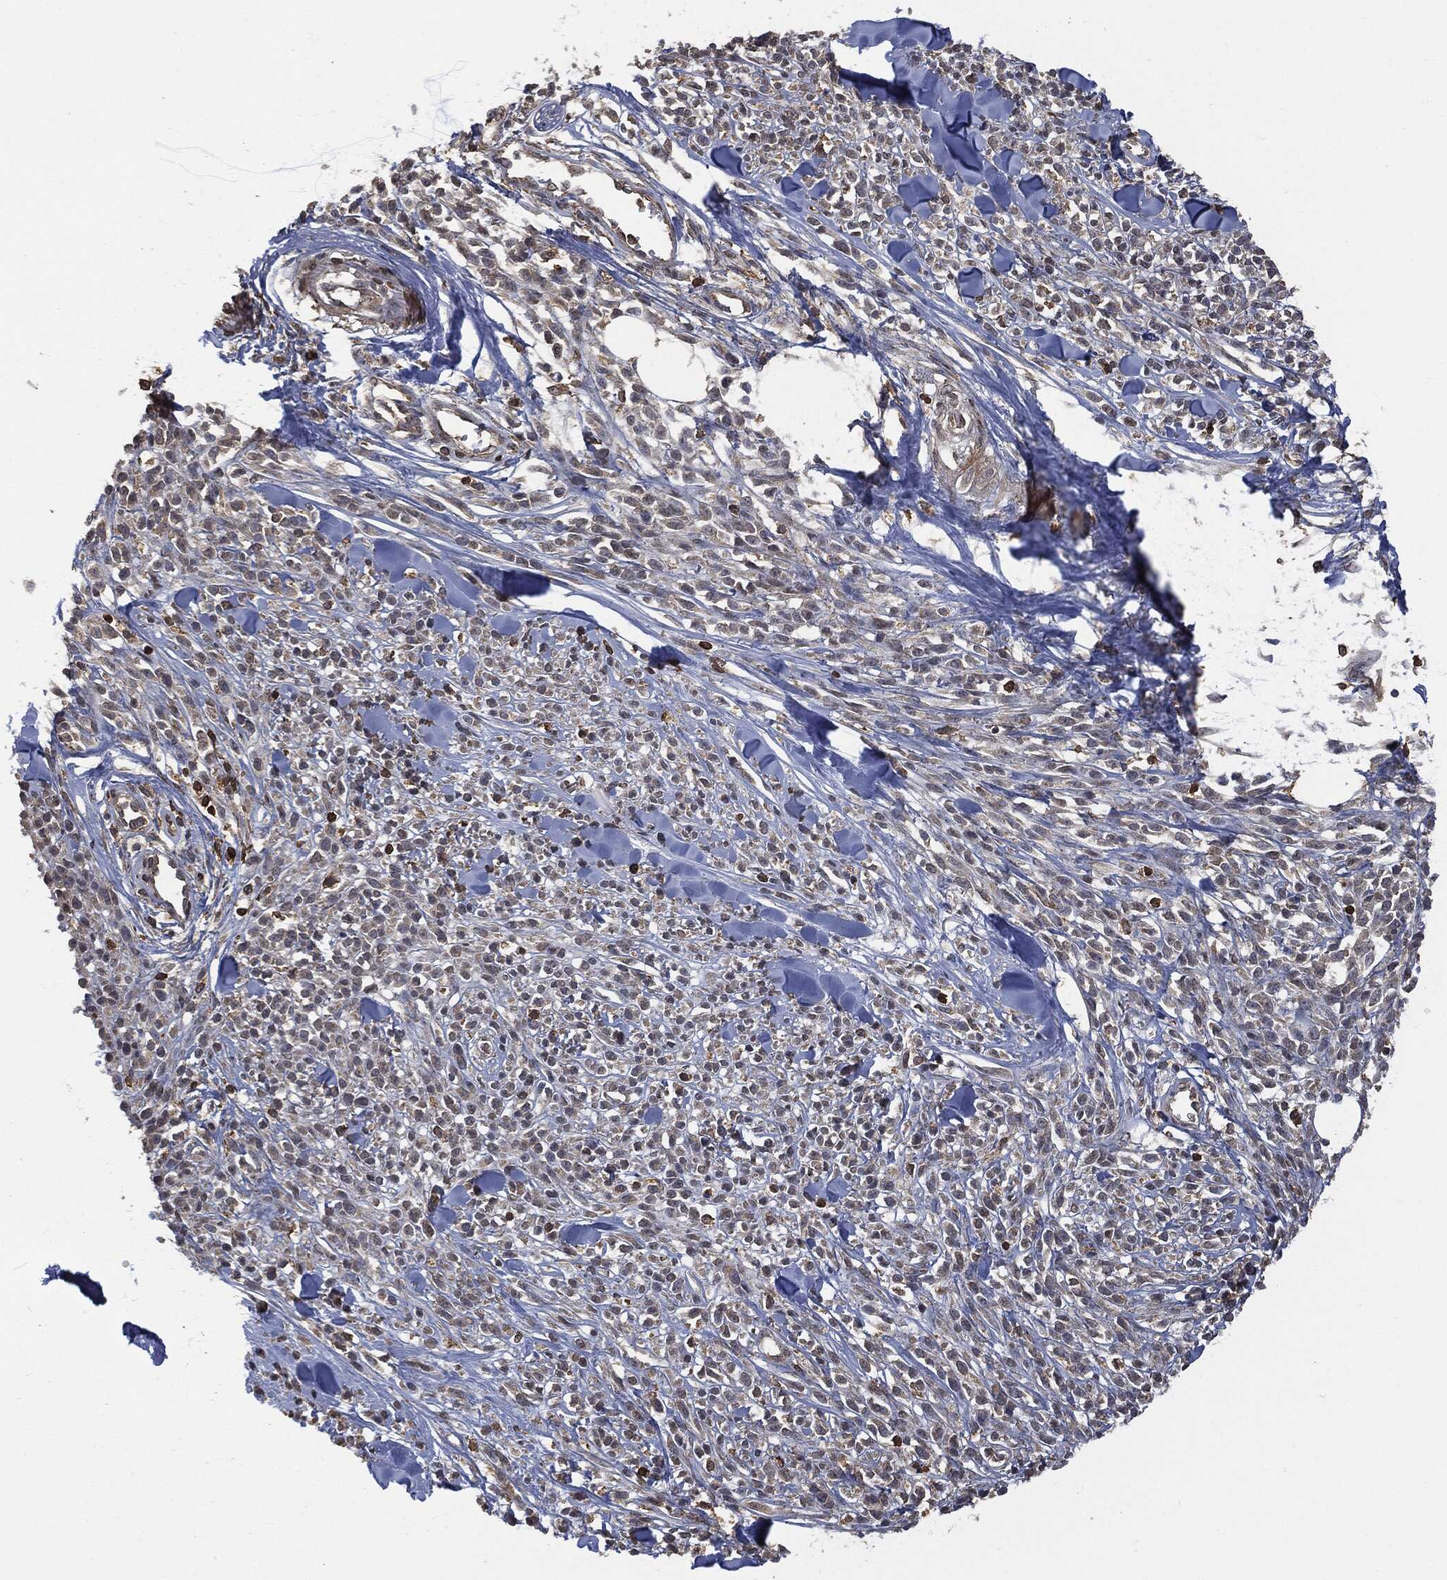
{"staining": {"intensity": "weak", "quantity": "<25%", "location": "cytoplasmic/membranous"}, "tissue": "melanoma", "cell_type": "Tumor cells", "image_type": "cancer", "snomed": [{"axis": "morphology", "description": "Malignant melanoma, NOS"}, {"axis": "topography", "description": "Skin"}, {"axis": "topography", "description": "Skin of trunk"}], "caption": "The micrograph reveals no significant positivity in tumor cells of melanoma.", "gene": "PSMB10", "patient": {"sex": "male", "age": 74}}